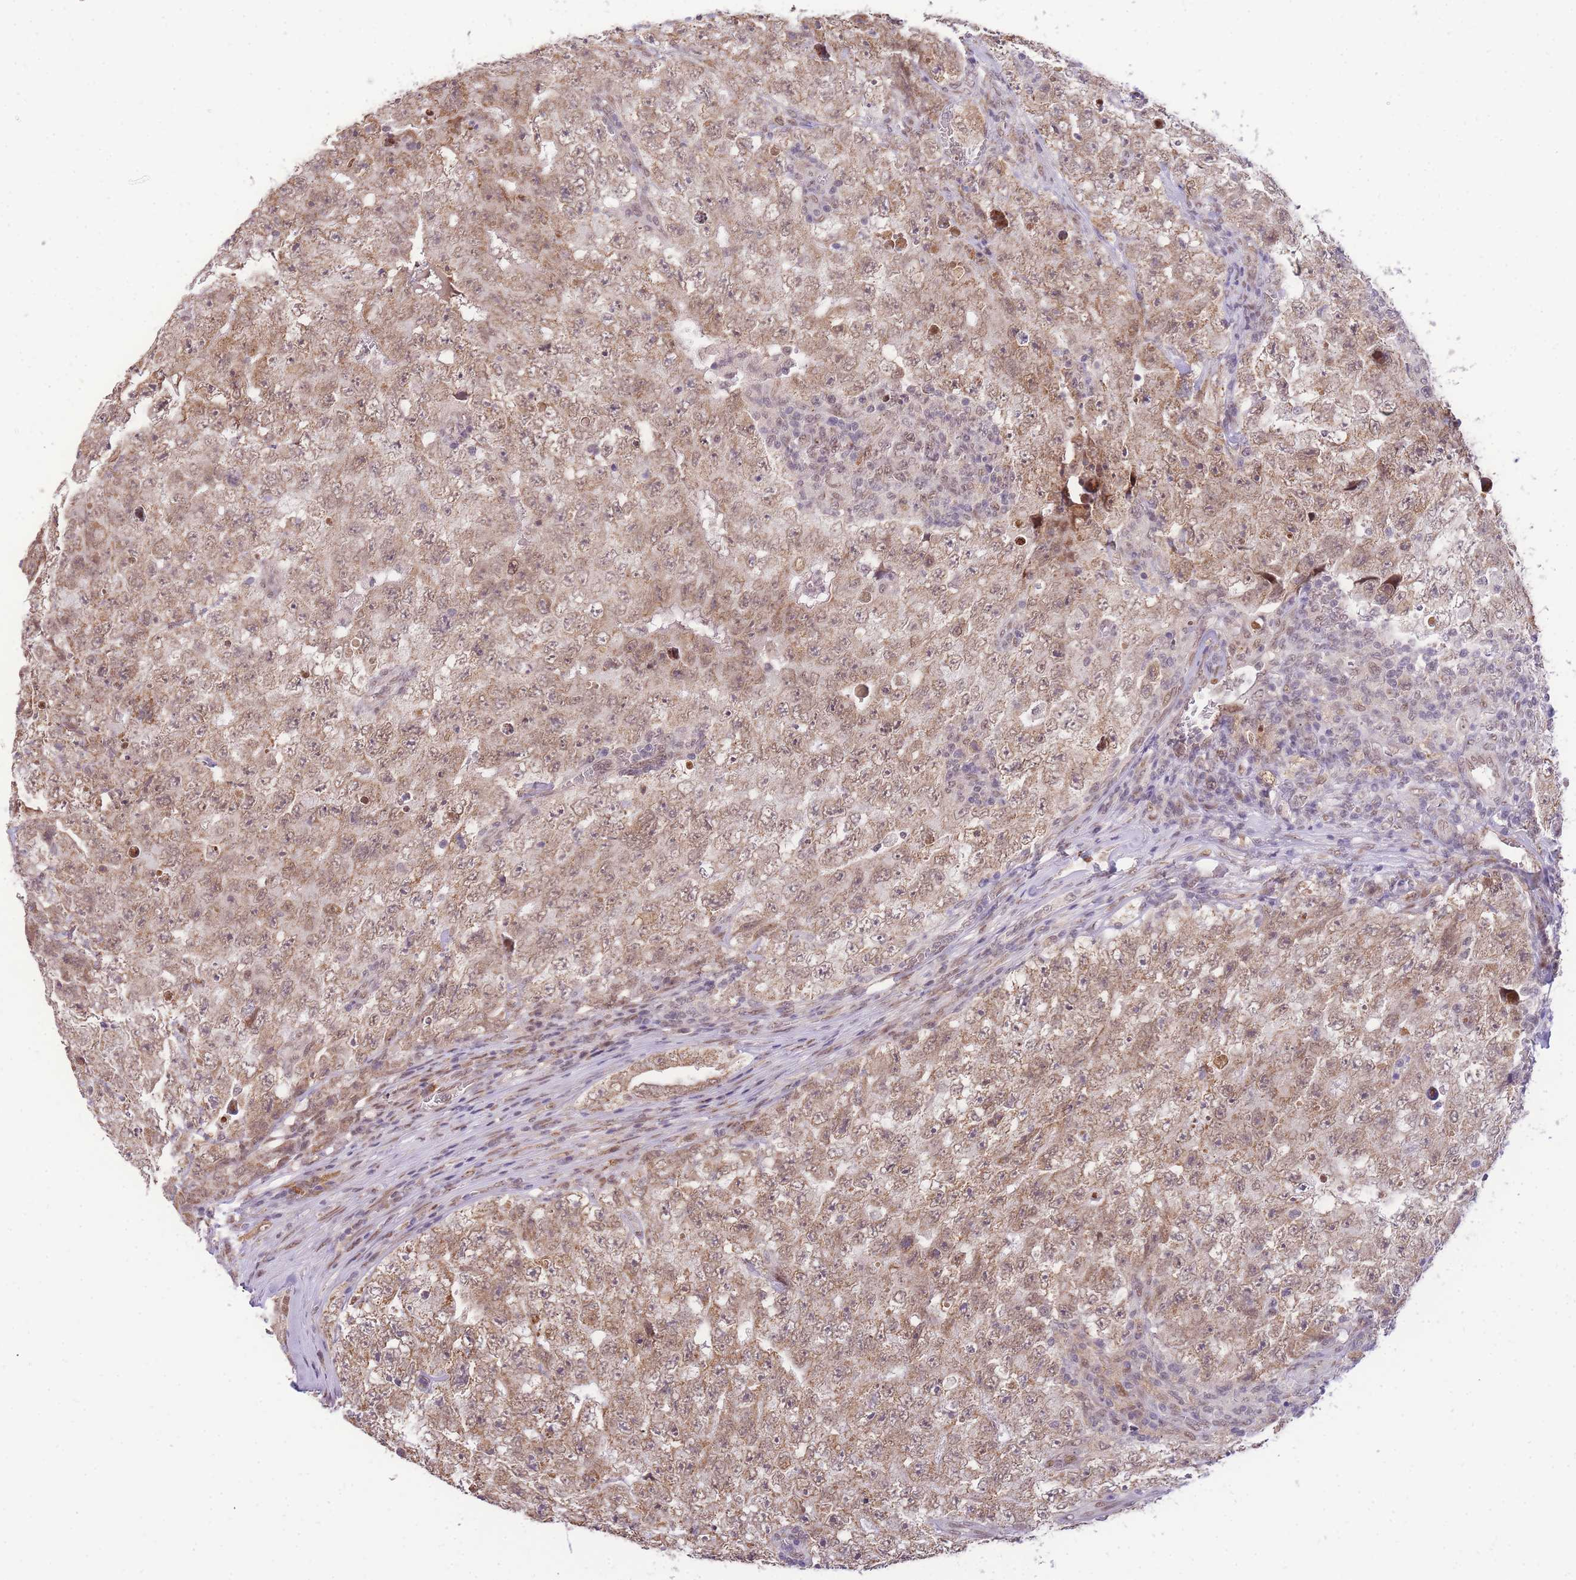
{"staining": {"intensity": "moderate", "quantity": ">75%", "location": "cytoplasmic/membranous,nuclear"}, "tissue": "testis cancer", "cell_type": "Tumor cells", "image_type": "cancer", "snomed": [{"axis": "morphology", "description": "Carcinoma, Embryonal, NOS"}, {"axis": "topography", "description": "Testis"}], "caption": "Immunohistochemistry (IHC) micrograph of neoplastic tissue: embryonal carcinoma (testis) stained using immunohistochemistry demonstrates medium levels of moderate protein expression localized specifically in the cytoplasmic/membranous and nuclear of tumor cells, appearing as a cytoplasmic/membranous and nuclear brown color.", "gene": "PUS10", "patient": {"sex": "male", "age": 17}}